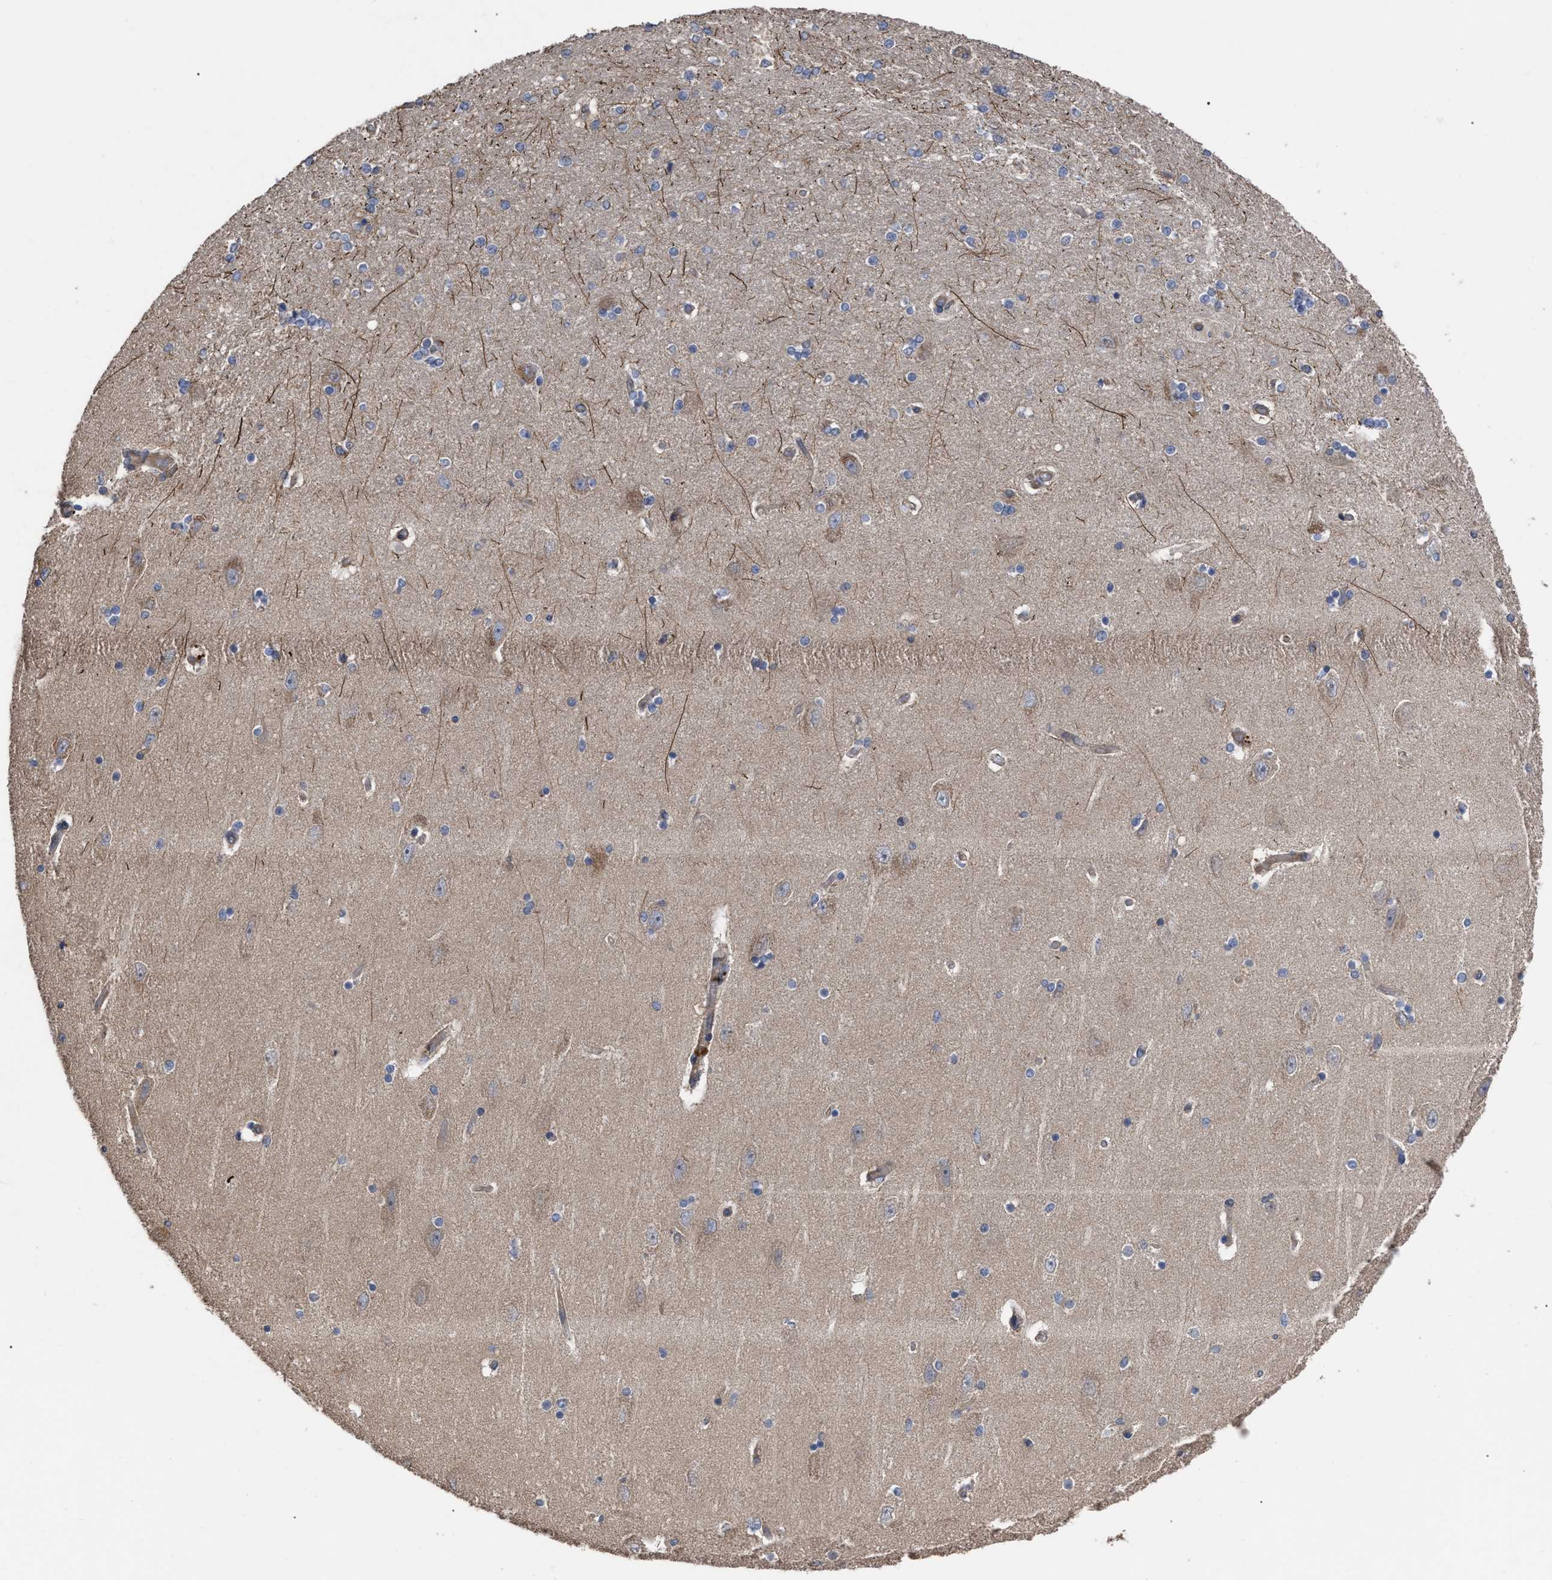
{"staining": {"intensity": "weak", "quantity": "<25%", "location": "cytoplasmic/membranous"}, "tissue": "hippocampus", "cell_type": "Glial cells", "image_type": "normal", "snomed": [{"axis": "morphology", "description": "Normal tissue, NOS"}, {"axis": "topography", "description": "Hippocampus"}], "caption": "IHC of benign hippocampus reveals no positivity in glial cells.", "gene": "BTN2A1", "patient": {"sex": "female", "age": 54}}